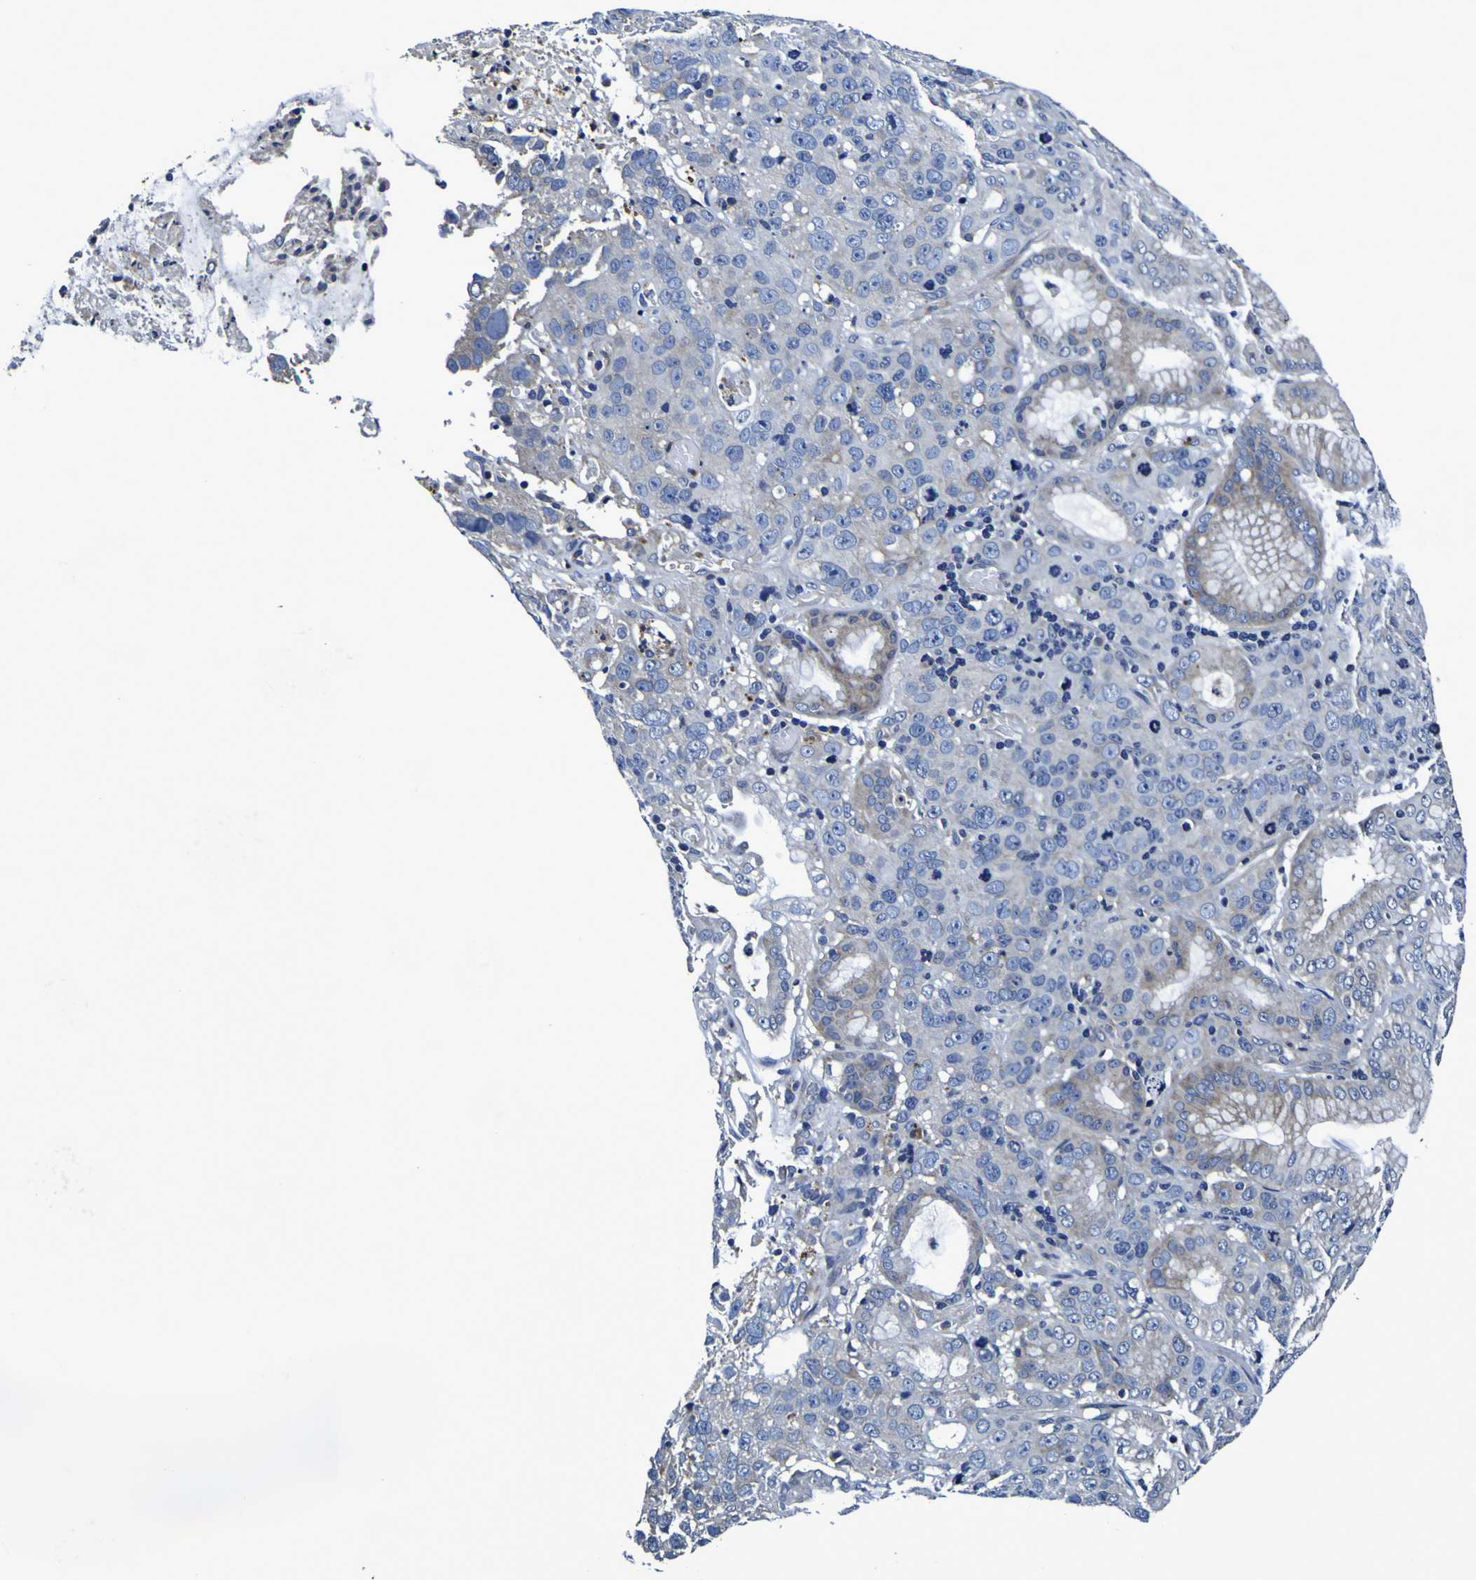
{"staining": {"intensity": "negative", "quantity": "none", "location": "none"}, "tissue": "stomach cancer", "cell_type": "Tumor cells", "image_type": "cancer", "snomed": [{"axis": "morphology", "description": "Normal tissue, NOS"}, {"axis": "morphology", "description": "Adenocarcinoma, NOS"}, {"axis": "topography", "description": "Stomach"}], "caption": "High power microscopy micrograph of an immunohistochemistry histopathology image of stomach adenocarcinoma, revealing no significant positivity in tumor cells. (Brightfield microscopy of DAB (3,3'-diaminobenzidine) immunohistochemistry at high magnification).", "gene": "PANK4", "patient": {"sex": "male", "age": 48}}